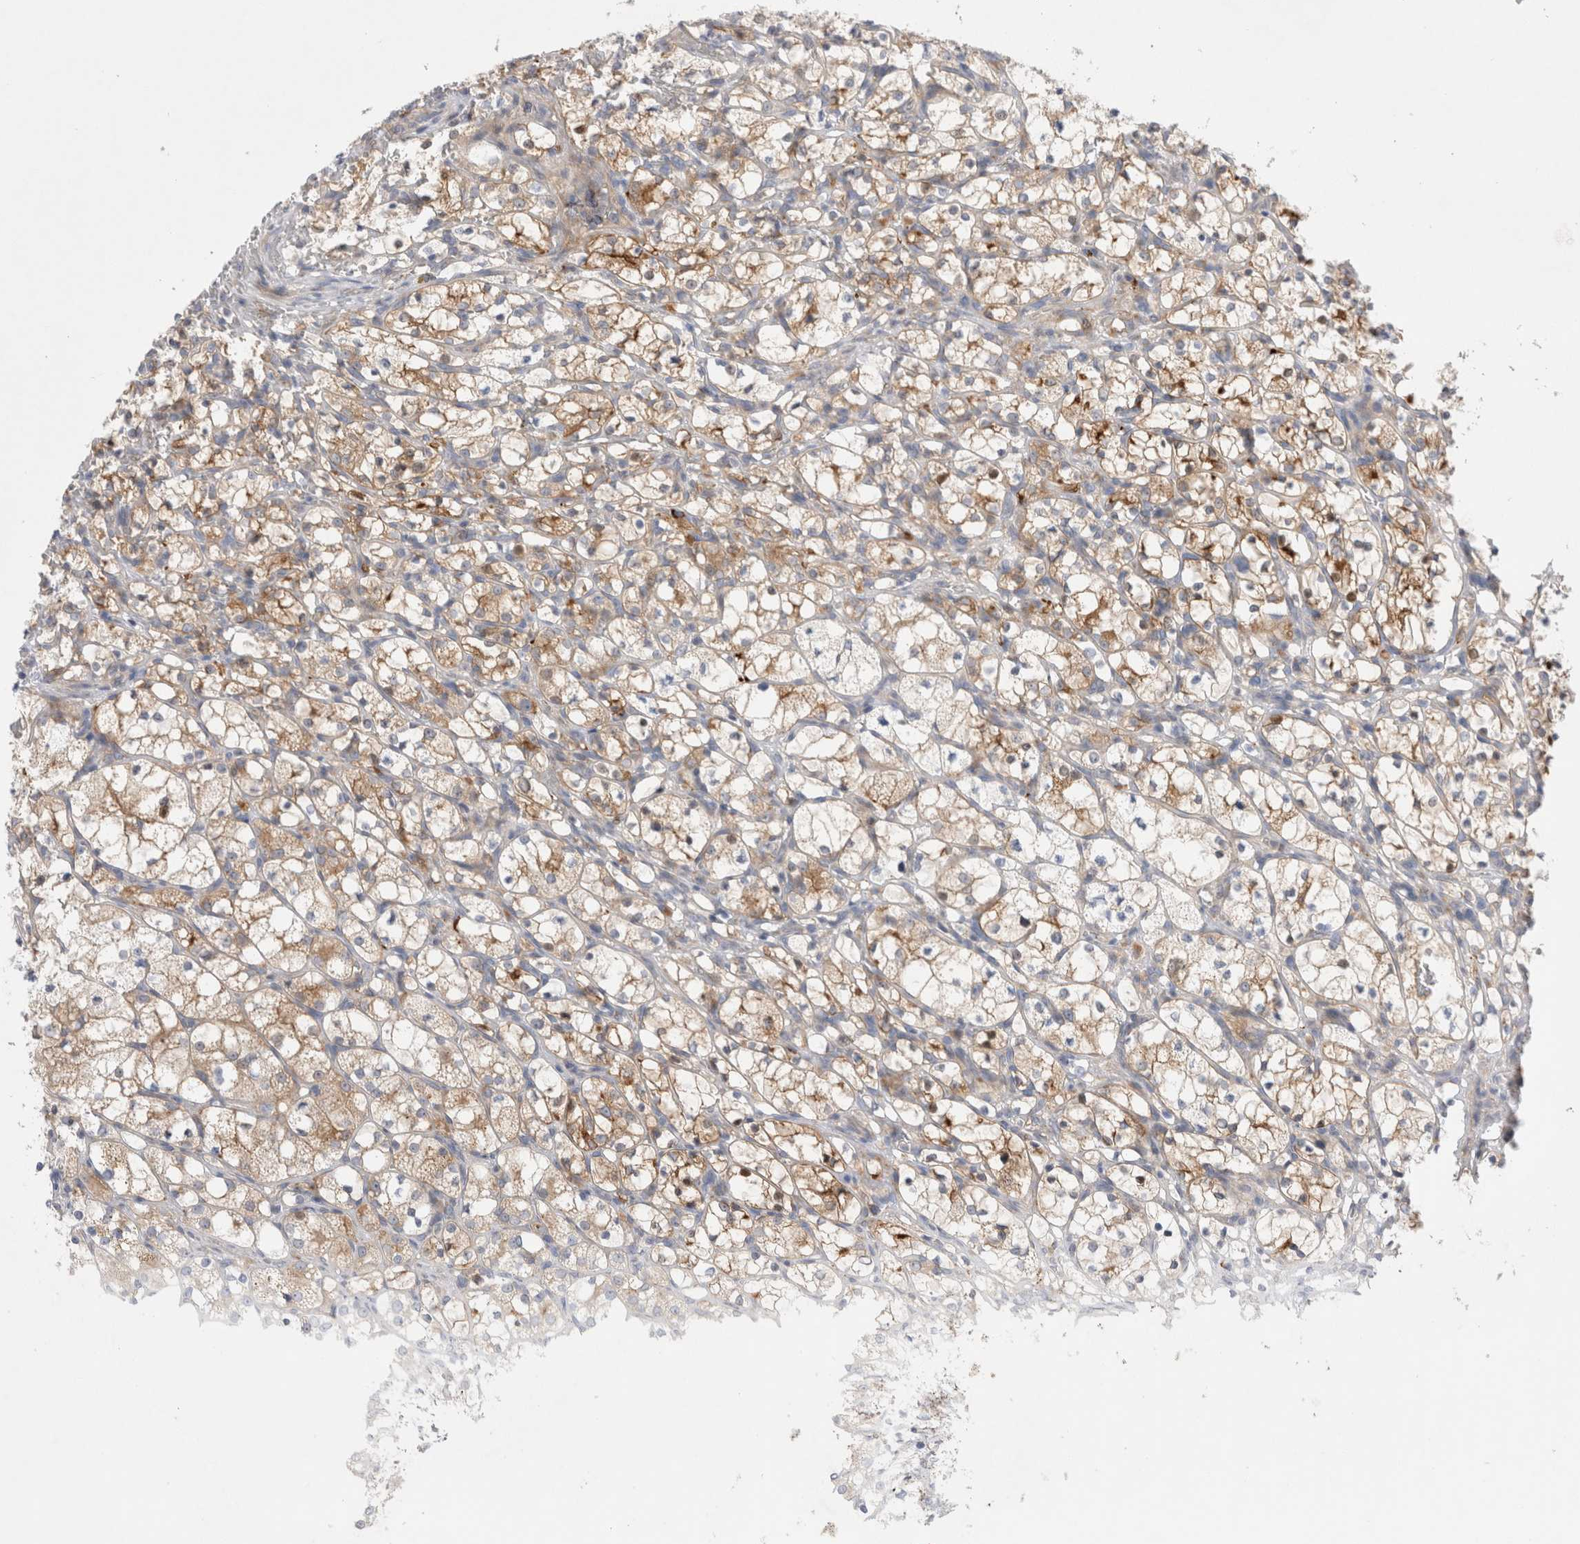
{"staining": {"intensity": "moderate", "quantity": ">75%", "location": "cytoplasmic/membranous"}, "tissue": "renal cancer", "cell_type": "Tumor cells", "image_type": "cancer", "snomed": [{"axis": "morphology", "description": "Adenocarcinoma, NOS"}, {"axis": "topography", "description": "Kidney"}], "caption": "Immunohistochemistry histopathology image of human adenocarcinoma (renal) stained for a protein (brown), which exhibits medium levels of moderate cytoplasmic/membranous positivity in about >75% of tumor cells.", "gene": "TBC1D16", "patient": {"sex": "female", "age": 69}}